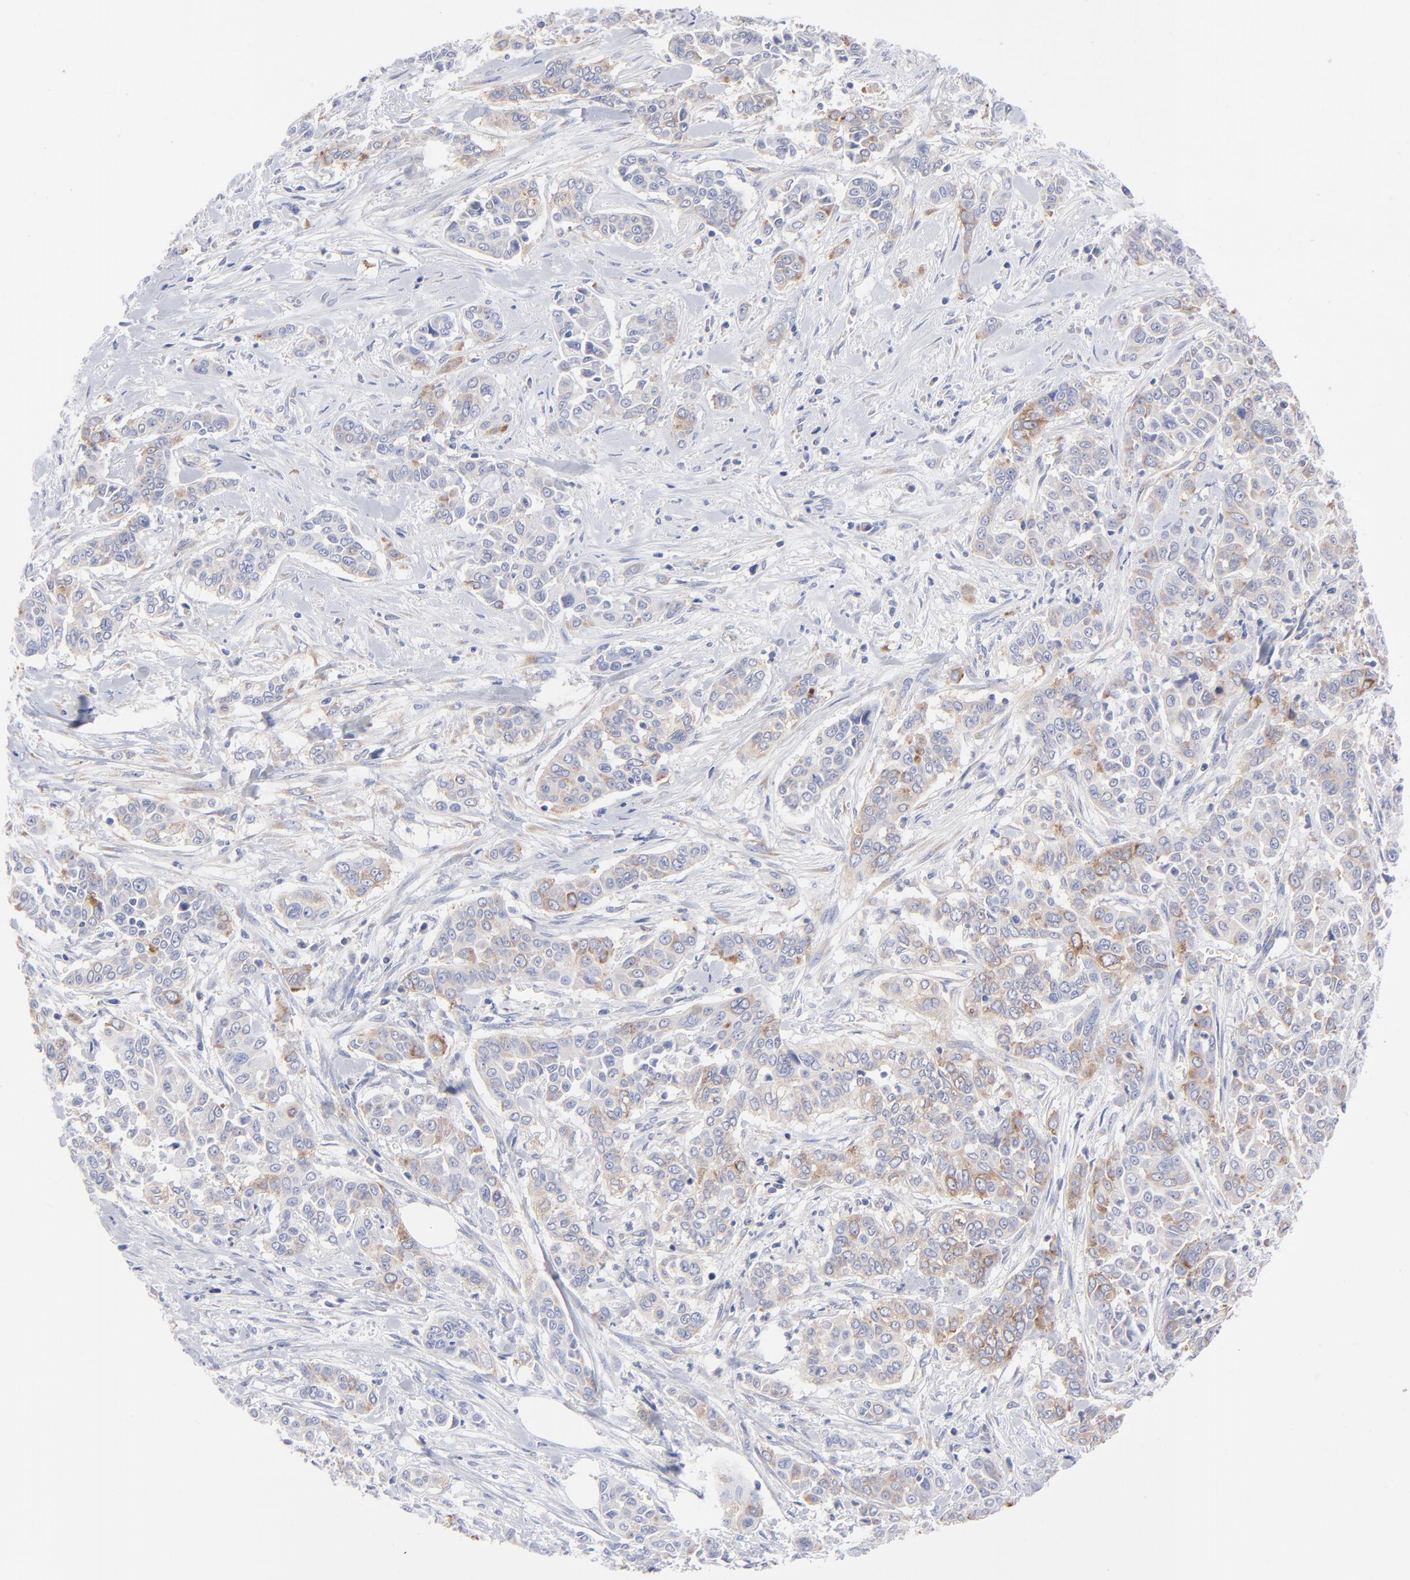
{"staining": {"intensity": "moderate", "quantity": ">75%", "location": "cytoplasmic/membranous"}, "tissue": "pancreatic cancer", "cell_type": "Tumor cells", "image_type": "cancer", "snomed": [{"axis": "morphology", "description": "Adenocarcinoma, NOS"}, {"axis": "topography", "description": "Pancreas"}], "caption": "Pancreatic cancer (adenocarcinoma) was stained to show a protein in brown. There is medium levels of moderate cytoplasmic/membranous expression in about >75% of tumor cells. The protein of interest is shown in brown color, while the nuclei are stained blue.", "gene": "EIF2AK2", "patient": {"sex": "female", "age": 52}}